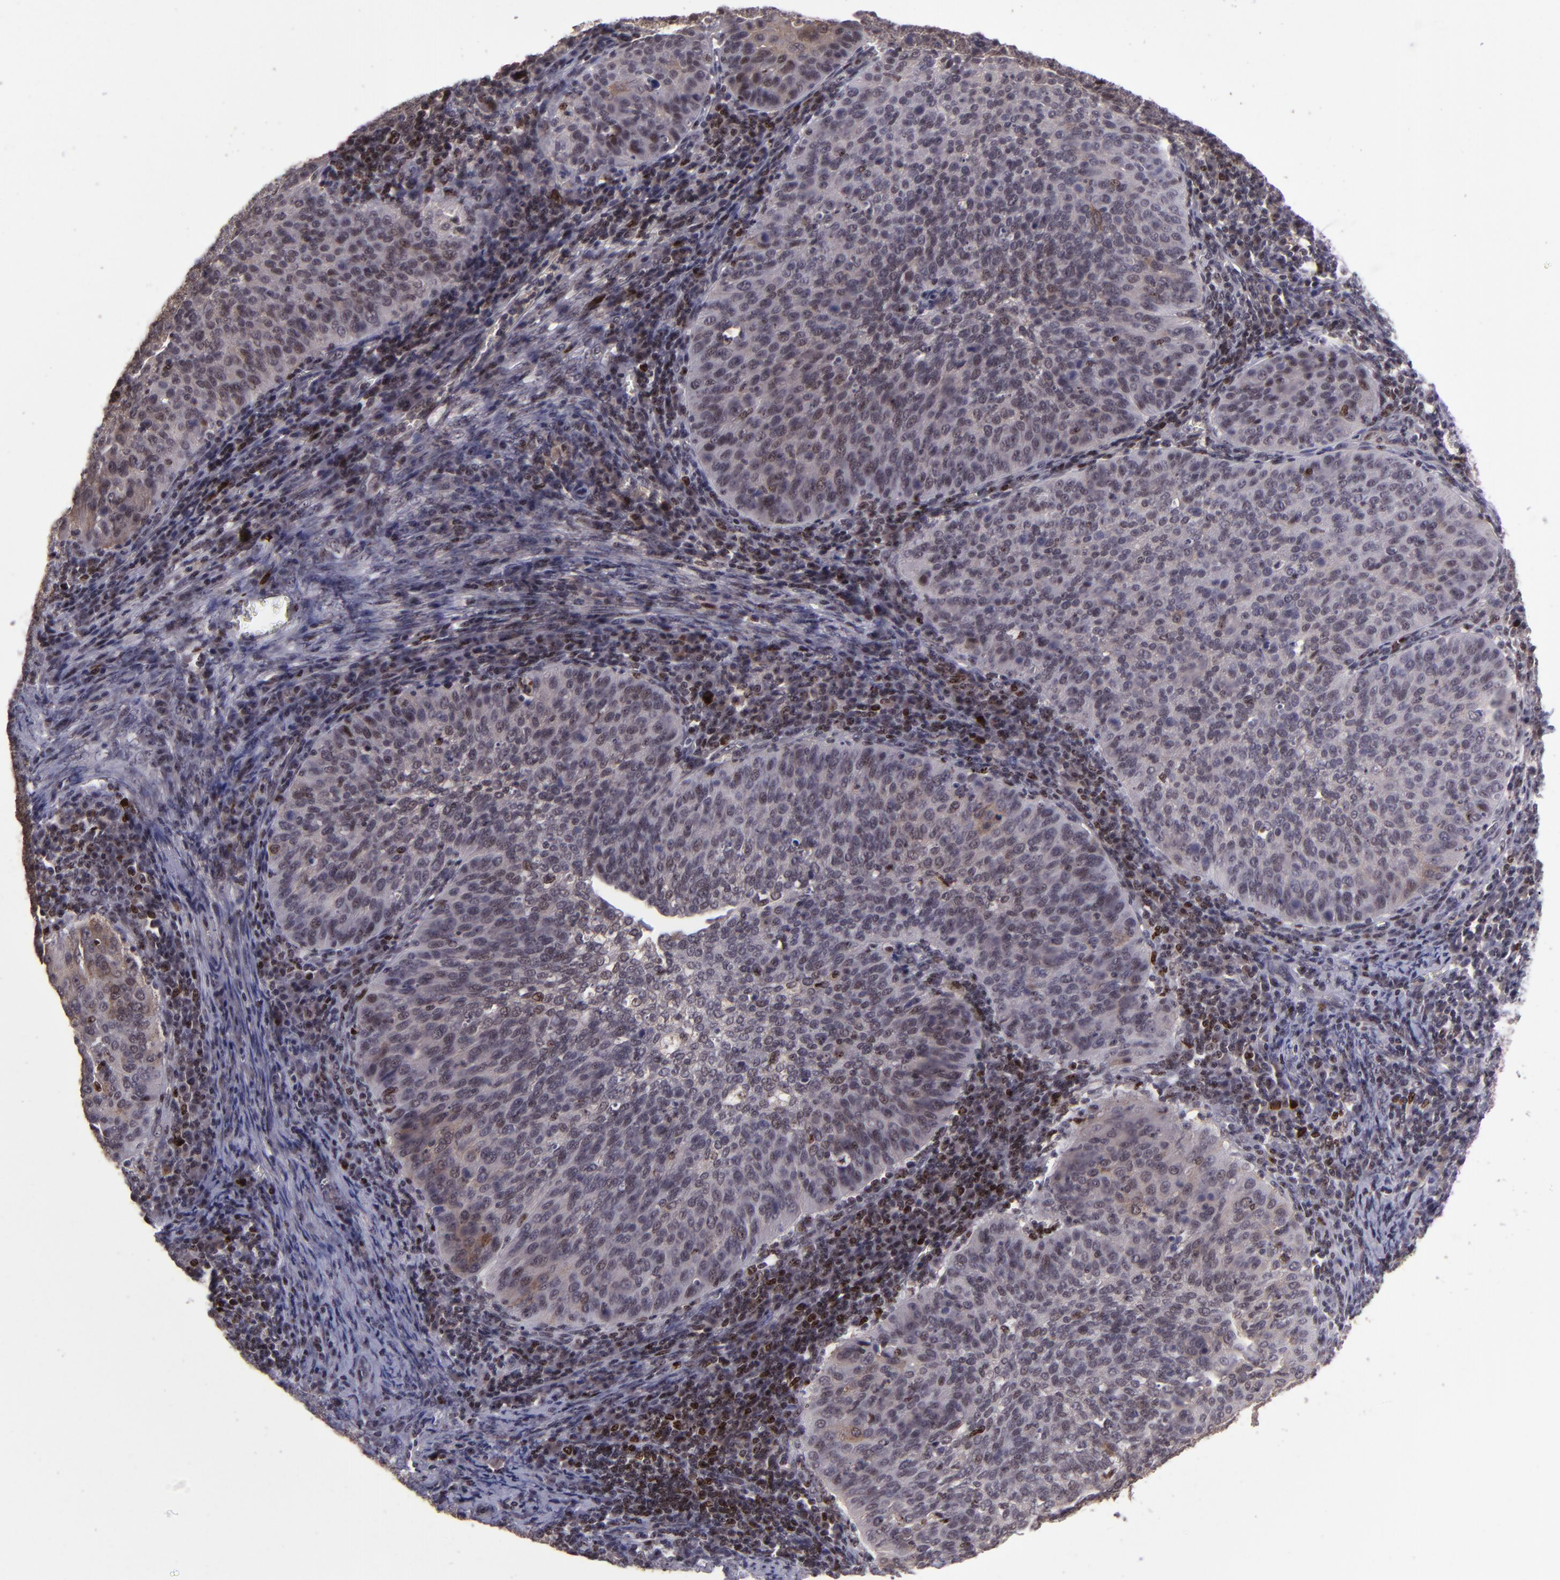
{"staining": {"intensity": "weak", "quantity": ">75%", "location": "cytoplasmic/membranous"}, "tissue": "cervical cancer", "cell_type": "Tumor cells", "image_type": "cancer", "snomed": [{"axis": "morphology", "description": "Squamous cell carcinoma, NOS"}, {"axis": "topography", "description": "Cervix"}], "caption": "Immunohistochemistry photomicrograph of neoplastic tissue: human cervical cancer stained using IHC reveals low levels of weak protein expression localized specifically in the cytoplasmic/membranous of tumor cells, appearing as a cytoplasmic/membranous brown color.", "gene": "PCNX4", "patient": {"sex": "female", "age": 39}}